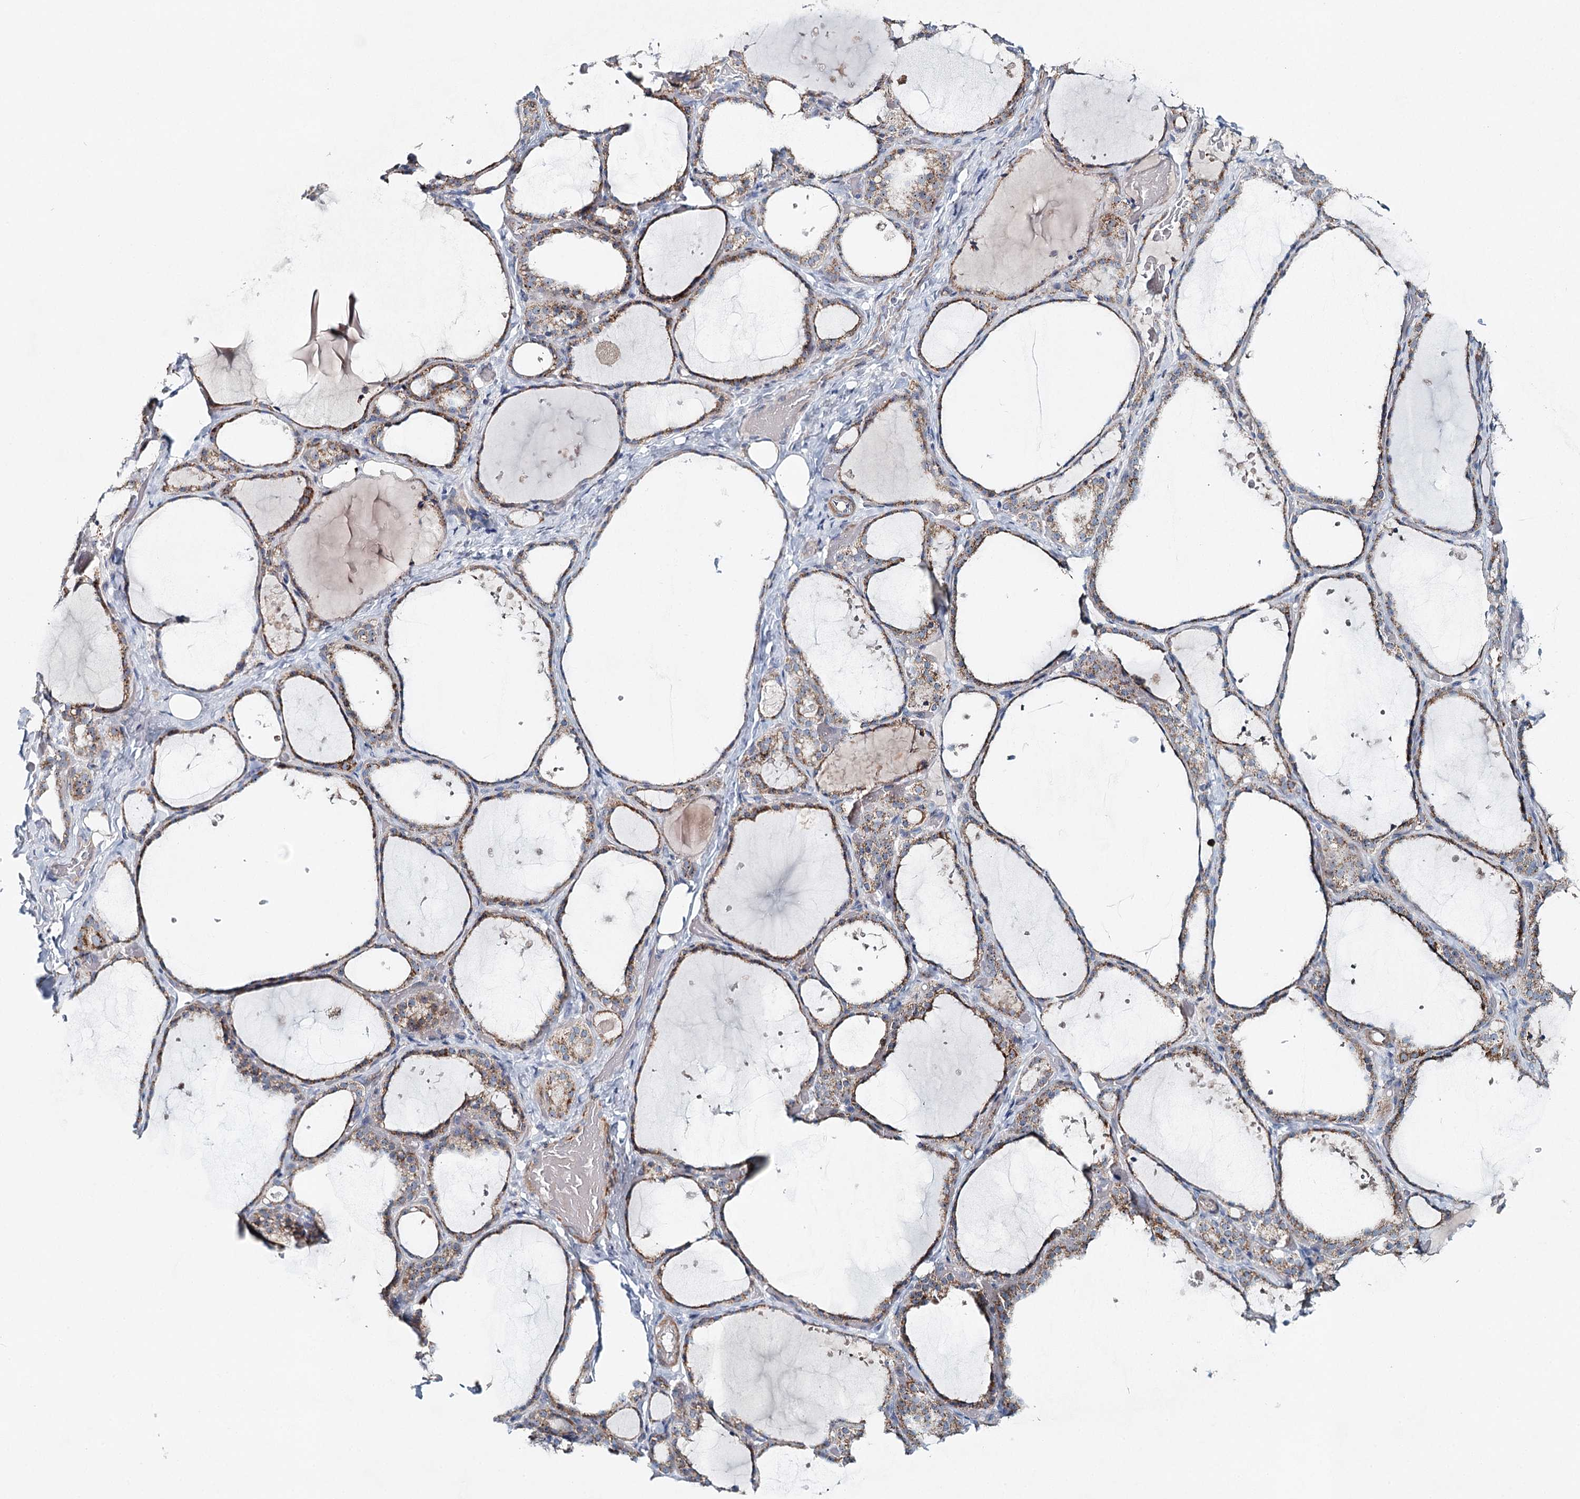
{"staining": {"intensity": "moderate", "quantity": "25%-75%", "location": "cytoplasmic/membranous"}, "tissue": "thyroid gland", "cell_type": "Glandular cells", "image_type": "normal", "snomed": [{"axis": "morphology", "description": "Normal tissue, NOS"}, {"axis": "topography", "description": "Thyroid gland"}], "caption": "IHC of normal thyroid gland displays medium levels of moderate cytoplasmic/membranous positivity in approximately 25%-75% of glandular cells. (DAB IHC, brown staining for protein, blue staining for nuclei).", "gene": "RBM43", "patient": {"sex": "female", "age": 44}}